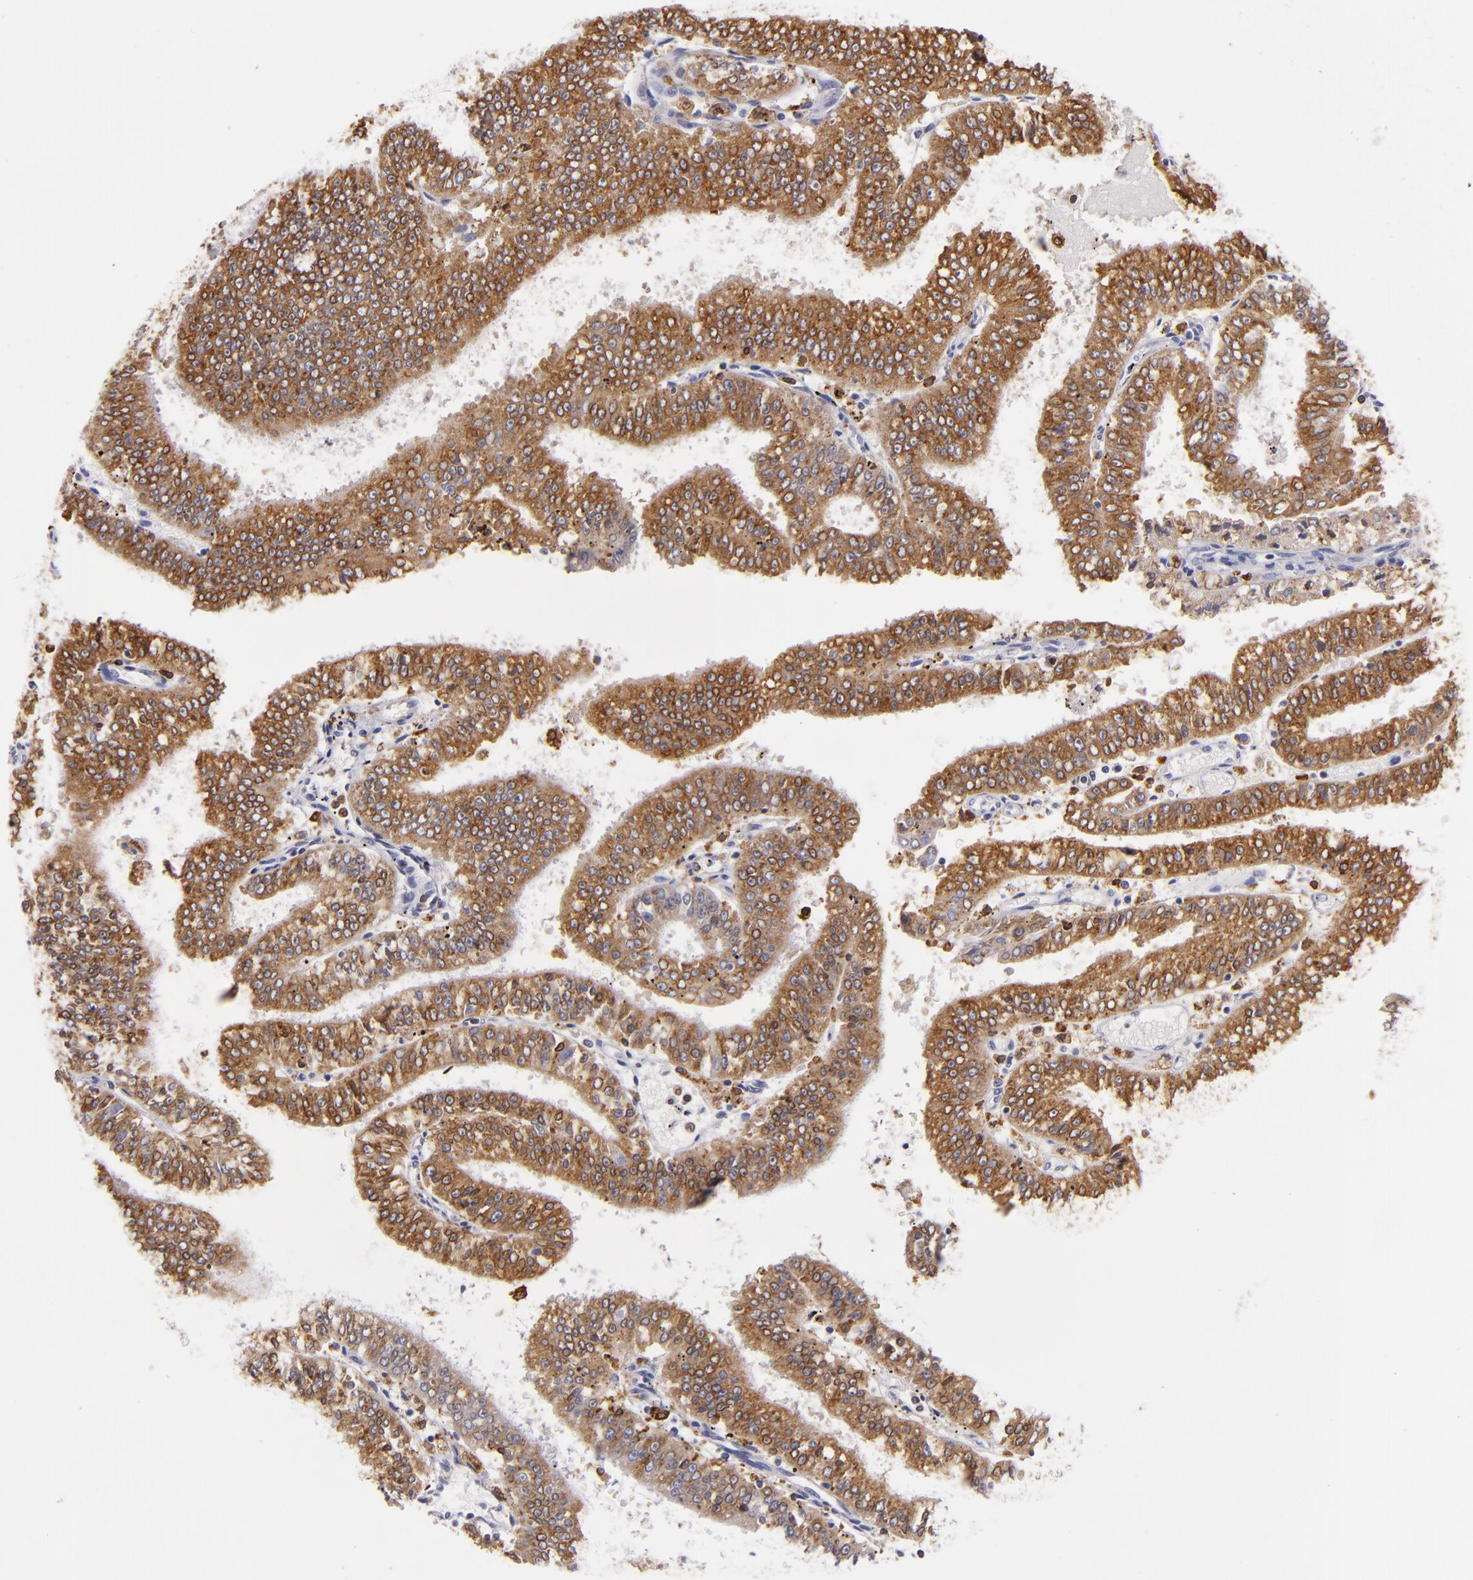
{"staining": {"intensity": "strong", "quantity": ">75%", "location": "cytoplasmic/membranous"}, "tissue": "endometrial cancer", "cell_type": "Tumor cells", "image_type": "cancer", "snomed": [{"axis": "morphology", "description": "Adenocarcinoma, NOS"}, {"axis": "topography", "description": "Endometrium"}], "caption": "DAB (3,3'-diaminobenzidine) immunohistochemical staining of human endometrial adenocarcinoma exhibits strong cytoplasmic/membranous protein staining in about >75% of tumor cells. The staining is performed using DAB brown chromogen to label protein expression. The nuclei are counter-stained blue using hematoxylin.", "gene": "CD74", "patient": {"sex": "female", "age": 66}}